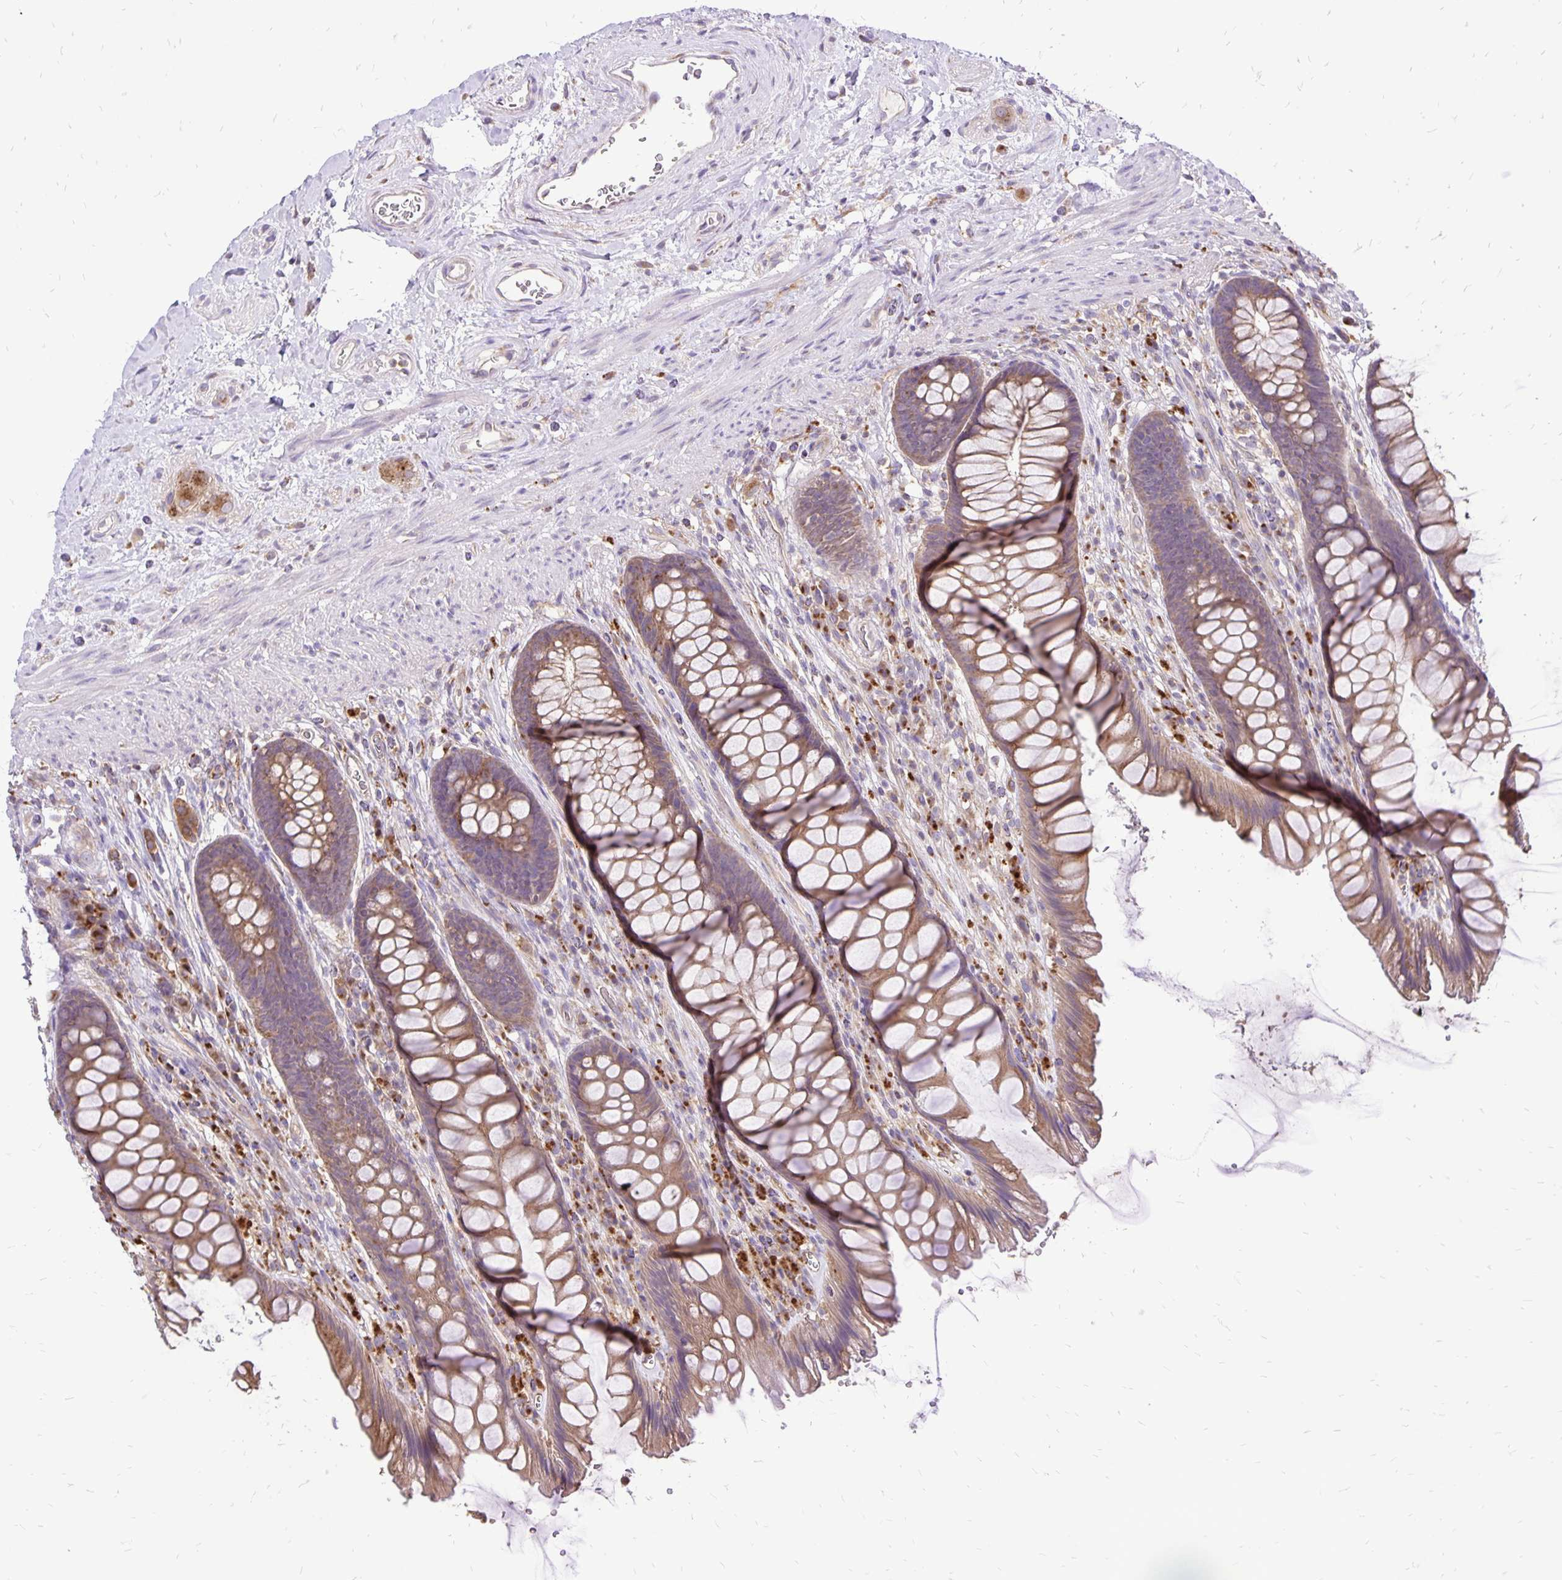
{"staining": {"intensity": "moderate", "quantity": ">75%", "location": "cytoplasmic/membranous"}, "tissue": "rectum", "cell_type": "Glandular cells", "image_type": "normal", "snomed": [{"axis": "morphology", "description": "Normal tissue, NOS"}, {"axis": "topography", "description": "Rectum"}], "caption": "A micrograph of rectum stained for a protein displays moderate cytoplasmic/membranous brown staining in glandular cells.", "gene": "EIF5A", "patient": {"sex": "male", "age": 53}}